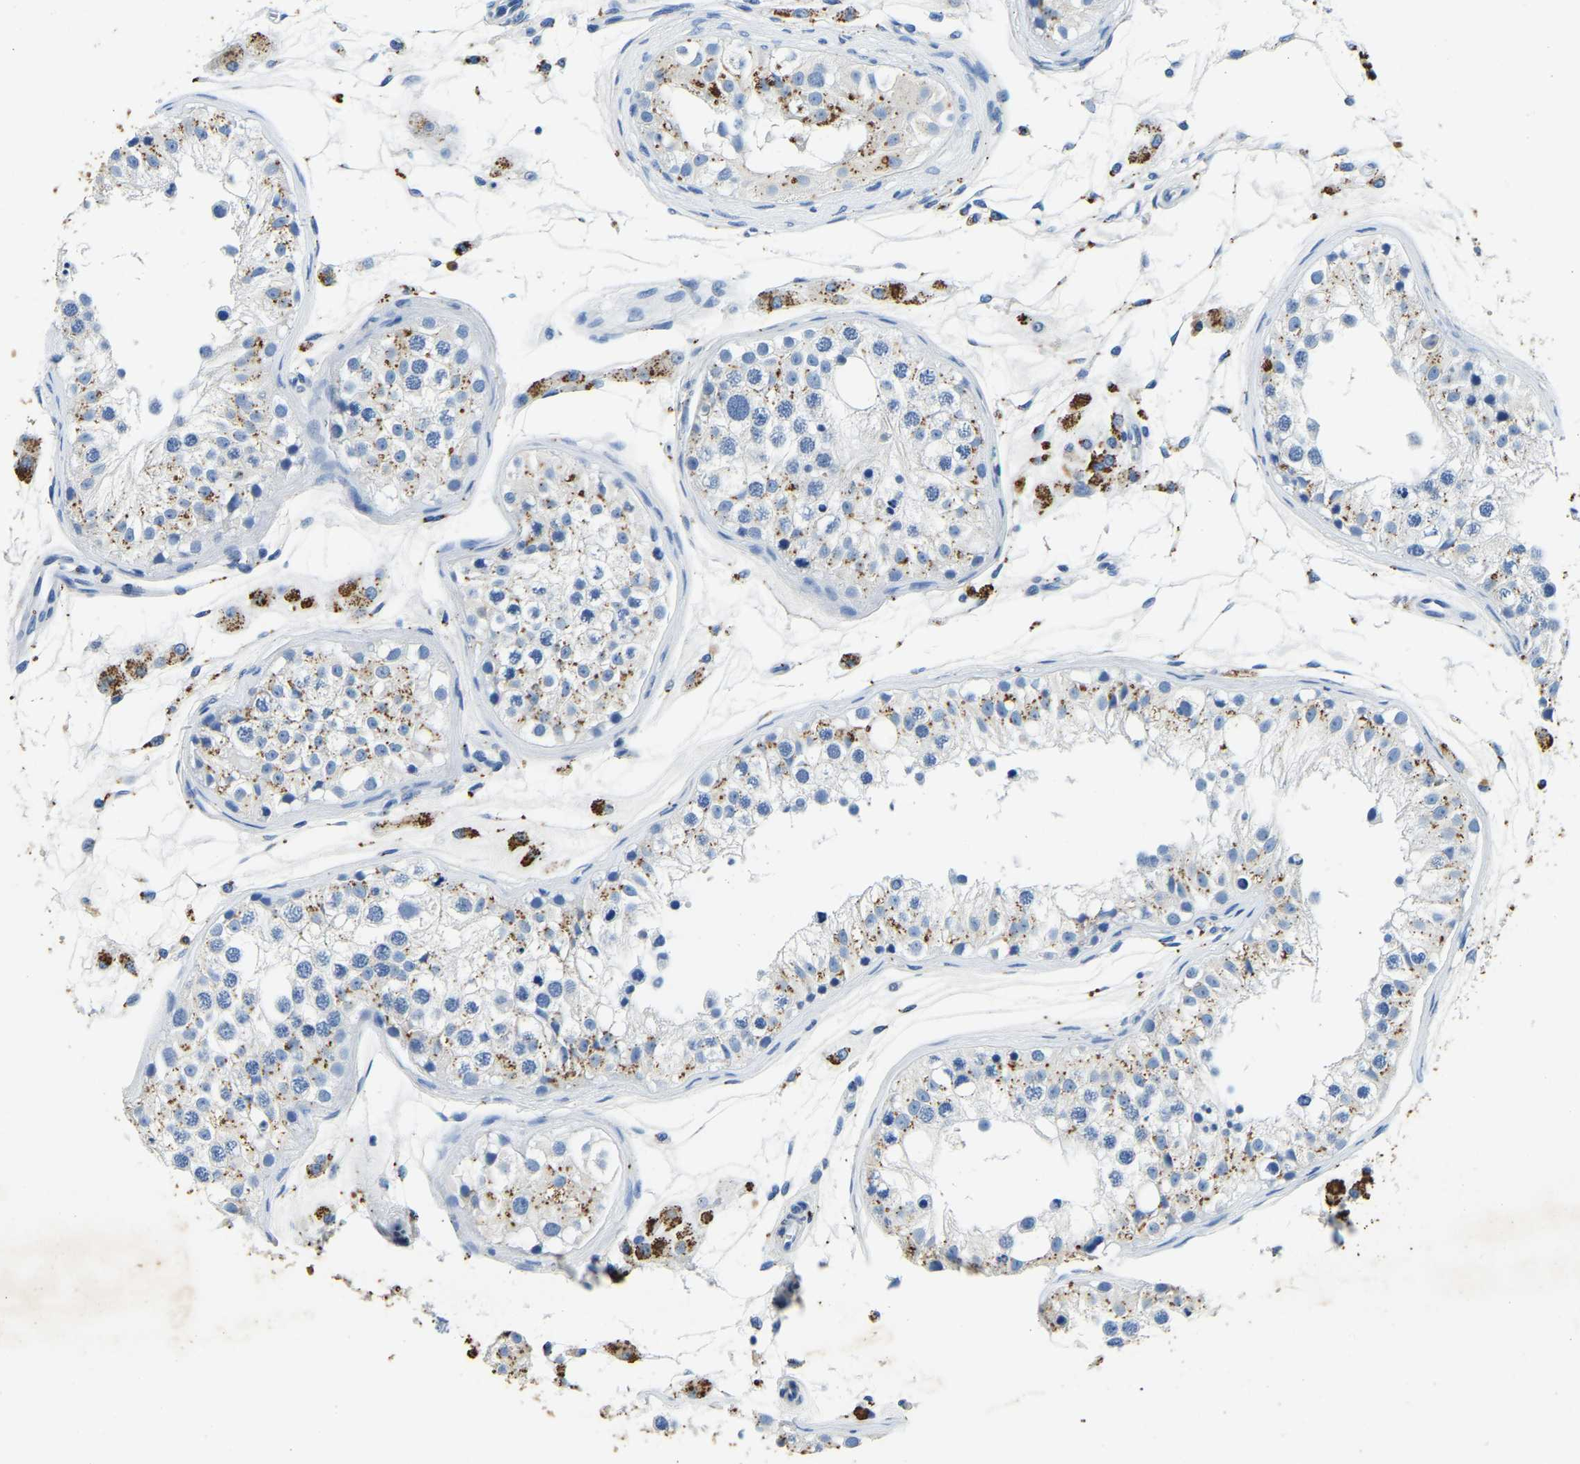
{"staining": {"intensity": "moderate", "quantity": "25%-75%", "location": "cytoplasmic/membranous"}, "tissue": "testis", "cell_type": "Cells in seminiferous ducts", "image_type": "normal", "snomed": [{"axis": "morphology", "description": "Normal tissue, NOS"}, {"axis": "morphology", "description": "Adenocarcinoma, metastatic, NOS"}, {"axis": "topography", "description": "Testis"}], "caption": "The histopathology image exhibits staining of unremarkable testis, revealing moderate cytoplasmic/membranous protein staining (brown color) within cells in seminiferous ducts.", "gene": "UBN2", "patient": {"sex": "male", "age": 26}}